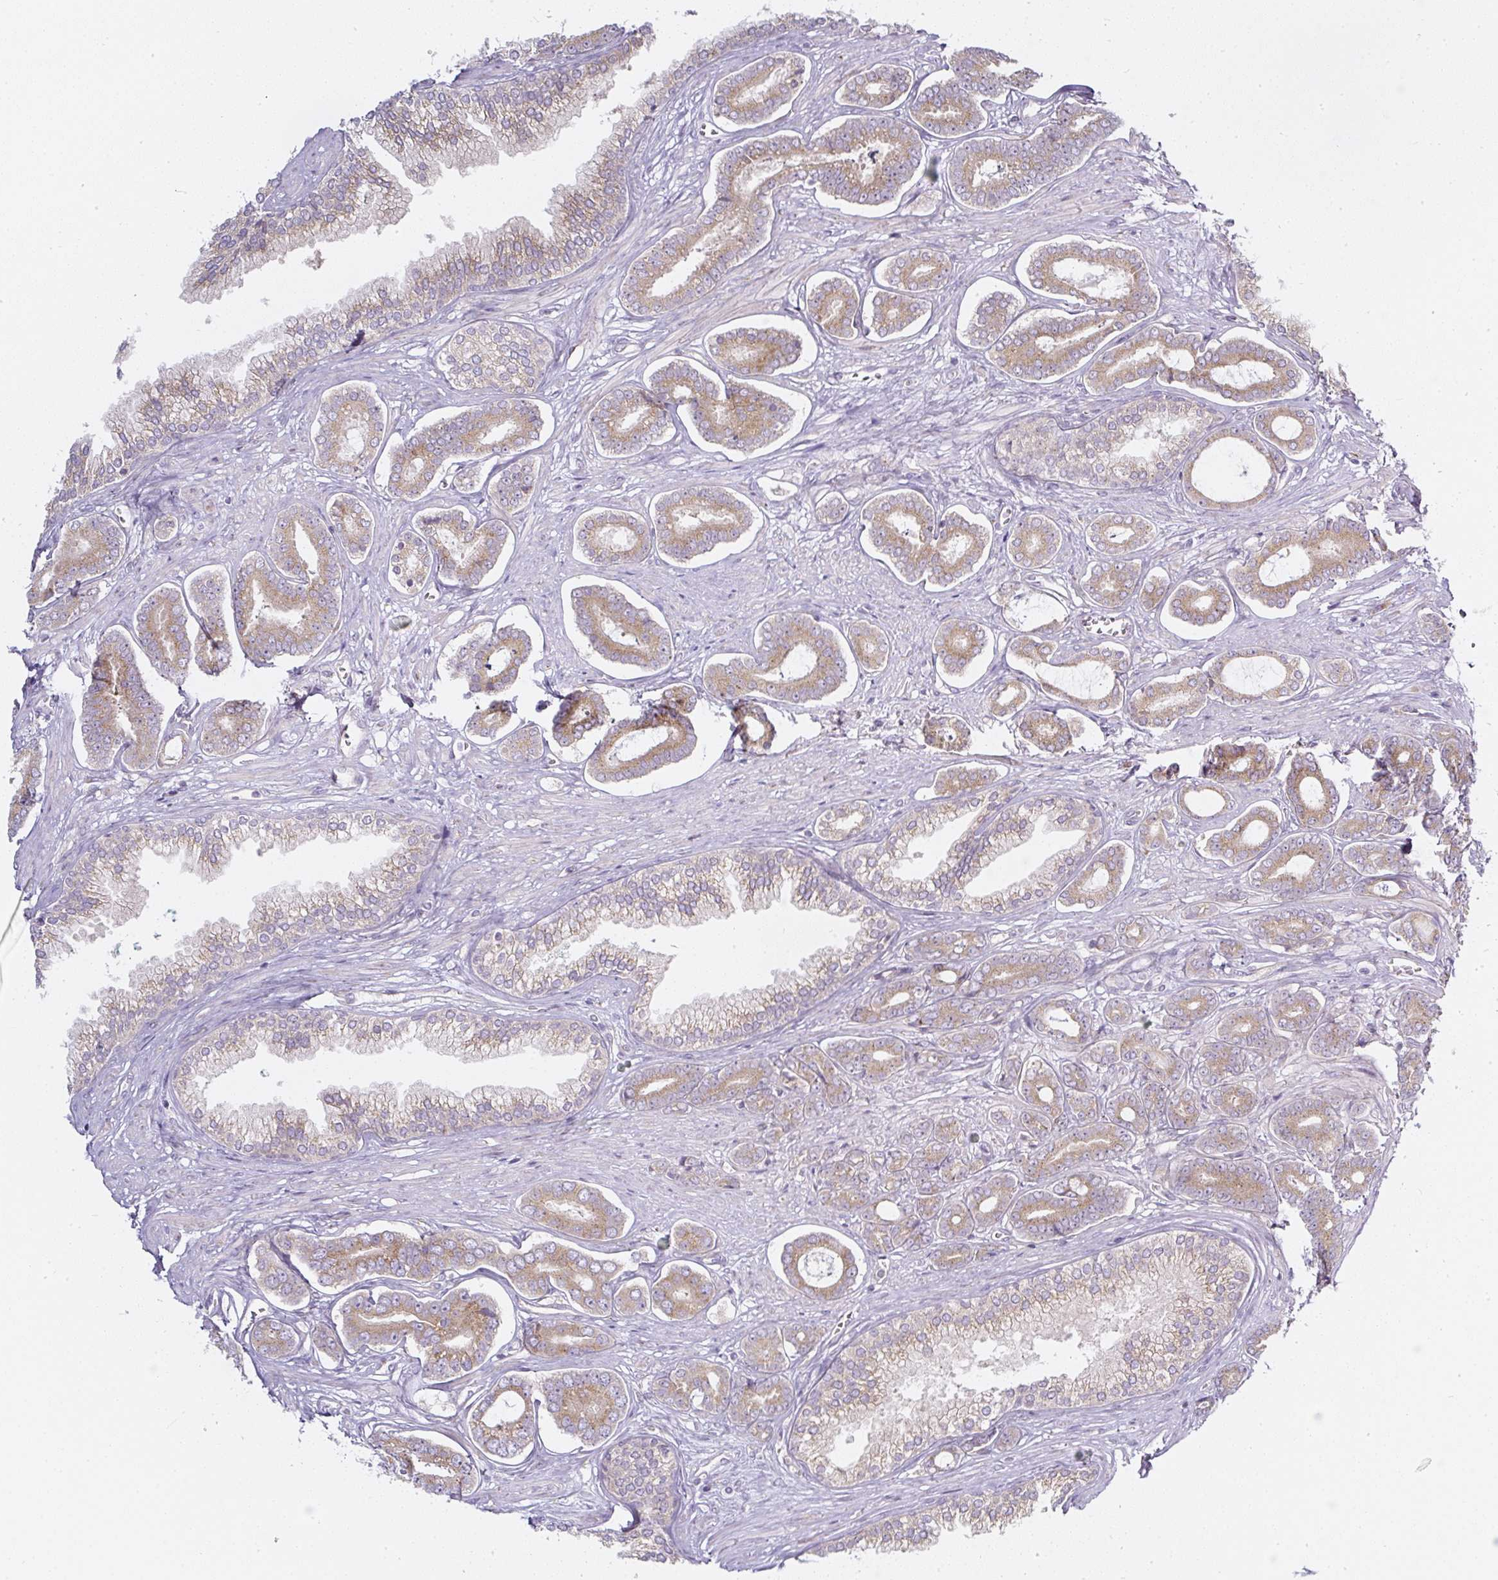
{"staining": {"intensity": "moderate", "quantity": ">75%", "location": "cytoplasmic/membranous"}, "tissue": "prostate cancer", "cell_type": "Tumor cells", "image_type": "cancer", "snomed": [{"axis": "morphology", "description": "Adenocarcinoma, NOS"}, {"axis": "topography", "description": "Prostate and seminal vesicle, NOS"}], "caption": "A medium amount of moderate cytoplasmic/membranous positivity is present in about >75% of tumor cells in prostate cancer (adenocarcinoma) tissue.", "gene": "MLX", "patient": {"sex": "male", "age": 76}}